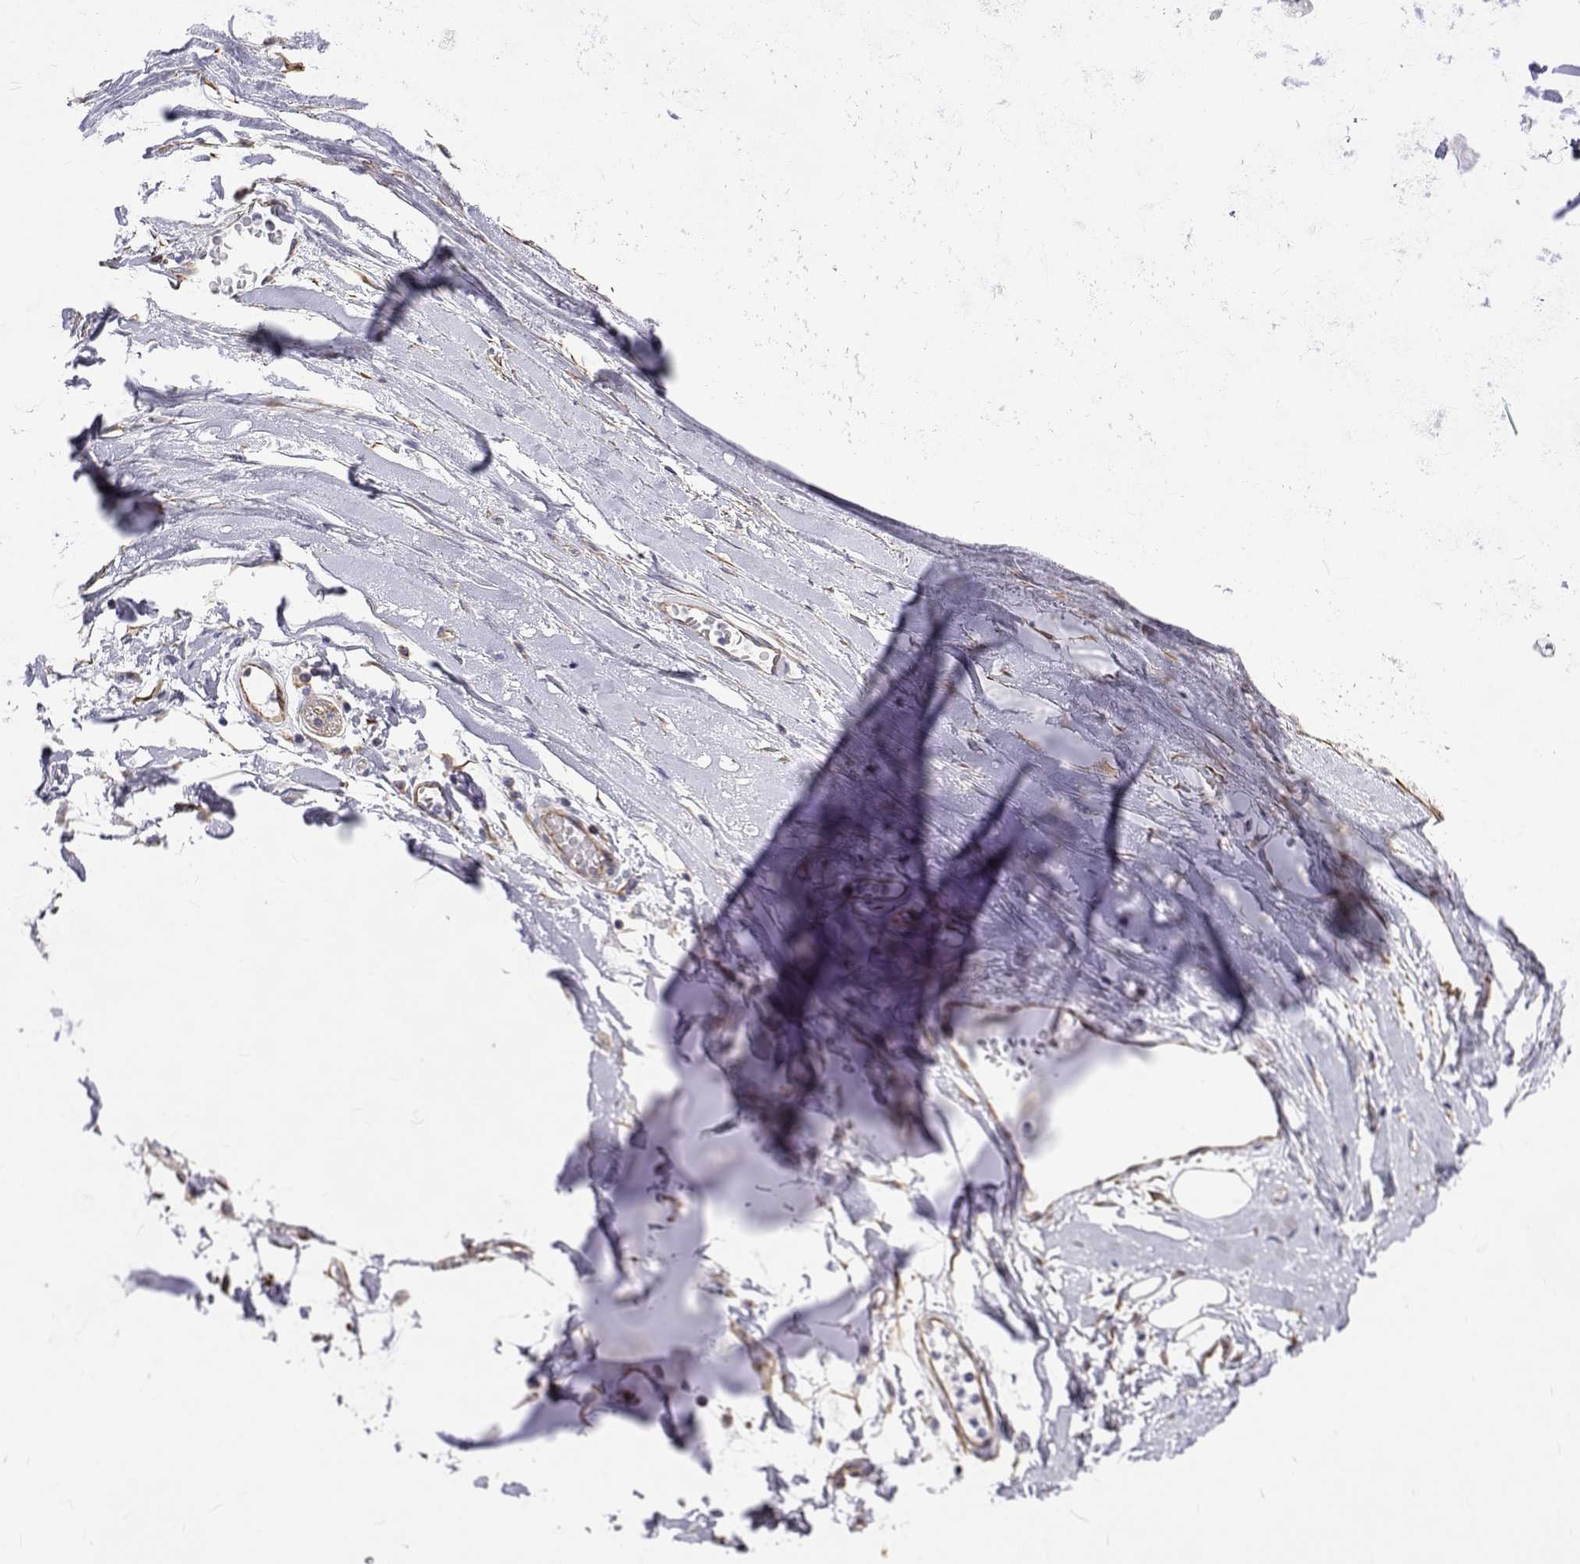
{"staining": {"intensity": "negative", "quantity": "none", "location": "none"}, "tissue": "soft tissue", "cell_type": "Chondrocytes", "image_type": "normal", "snomed": [{"axis": "morphology", "description": "Normal tissue, NOS"}, {"axis": "topography", "description": "Cartilage tissue"}, {"axis": "topography", "description": "Nasopharynx"}, {"axis": "topography", "description": "Thyroid gland"}], "caption": "High power microscopy micrograph of an IHC histopathology image of normal soft tissue, revealing no significant staining in chondrocytes.", "gene": "OPRPN", "patient": {"sex": "male", "age": 63}}